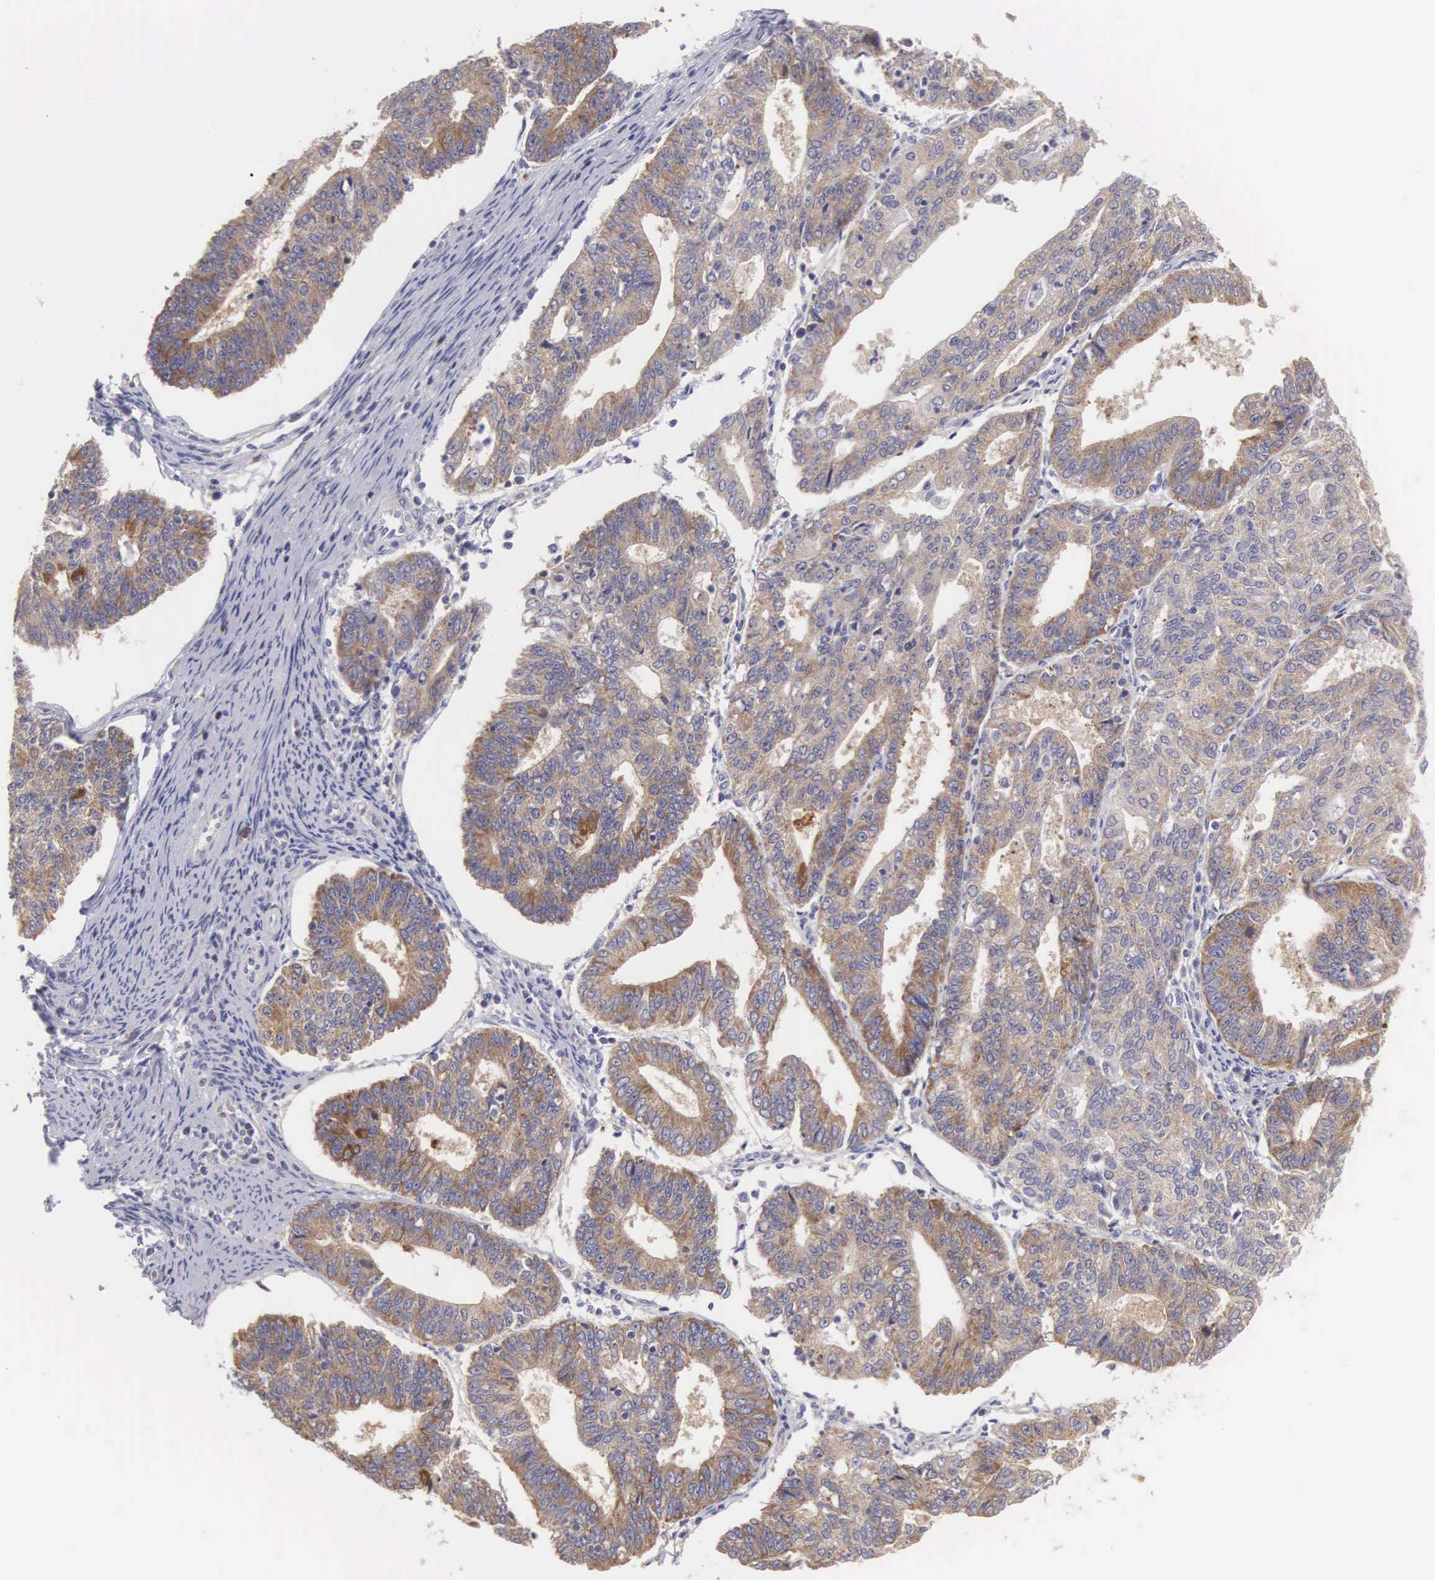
{"staining": {"intensity": "weak", "quantity": ">75%", "location": "cytoplasmic/membranous"}, "tissue": "endometrial cancer", "cell_type": "Tumor cells", "image_type": "cancer", "snomed": [{"axis": "morphology", "description": "Adenocarcinoma, NOS"}, {"axis": "topography", "description": "Endometrium"}], "caption": "Human endometrial cancer stained with a protein marker exhibits weak staining in tumor cells.", "gene": "TXLNG", "patient": {"sex": "female", "age": 56}}